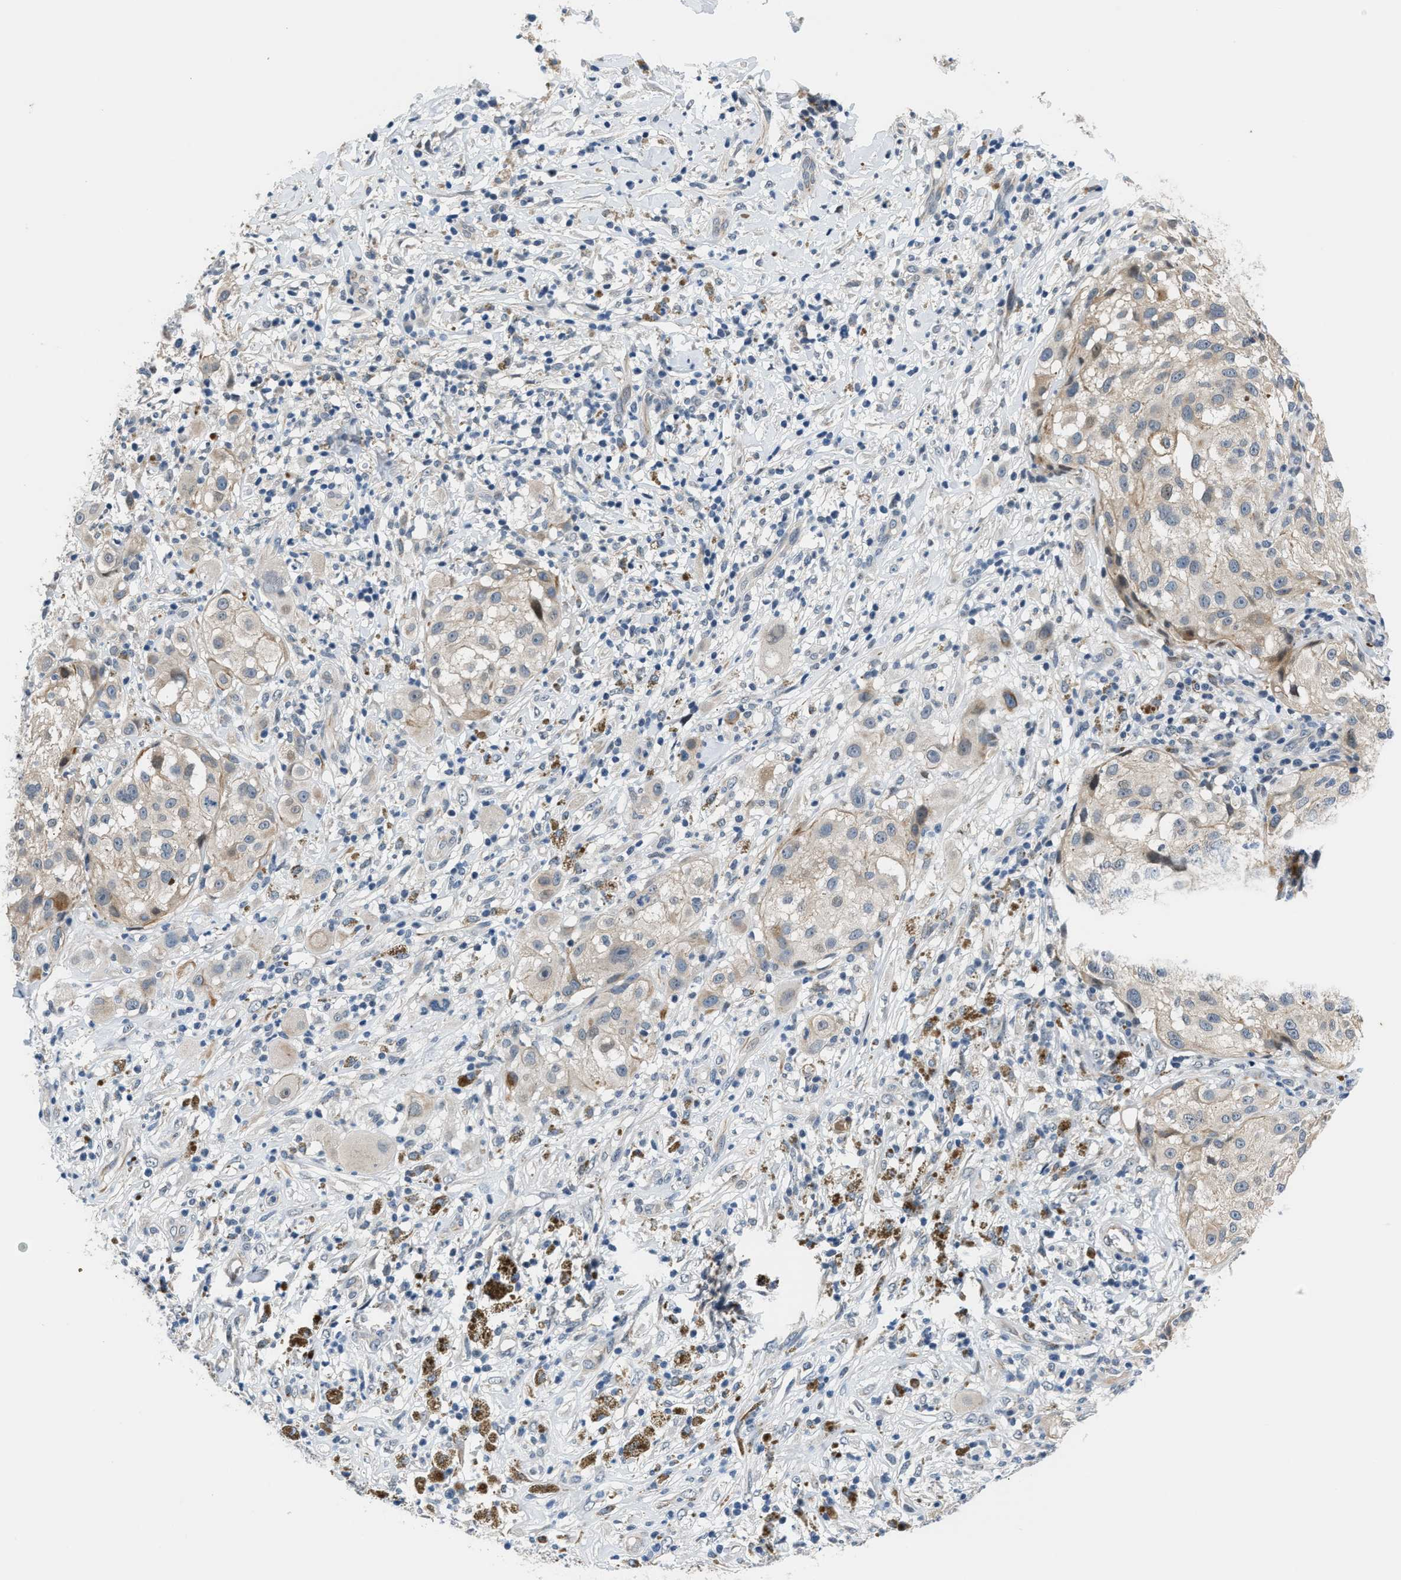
{"staining": {"intensity": "weak", "quantity": "<25%", "location": "cytoplasmic/membranous"}, "tissue": "melanoma", "cell_type": "Tumor cells", "image_type": "cancer", "snomed": [{"axis": "morphology", "description": "Necrosis, NOS"}, {"axis": "morphology", "description": "Malignant melanoma, NOS"}, {"axis": "topography", "description": "Skin"}], "caption": "IHC micrograph of neoplastic tissue: melanoma stained with DAB shows no significant protein expression in tumor cells.", "gene": "PPM1H", "patient": {"sex": "female", "age": 87}}